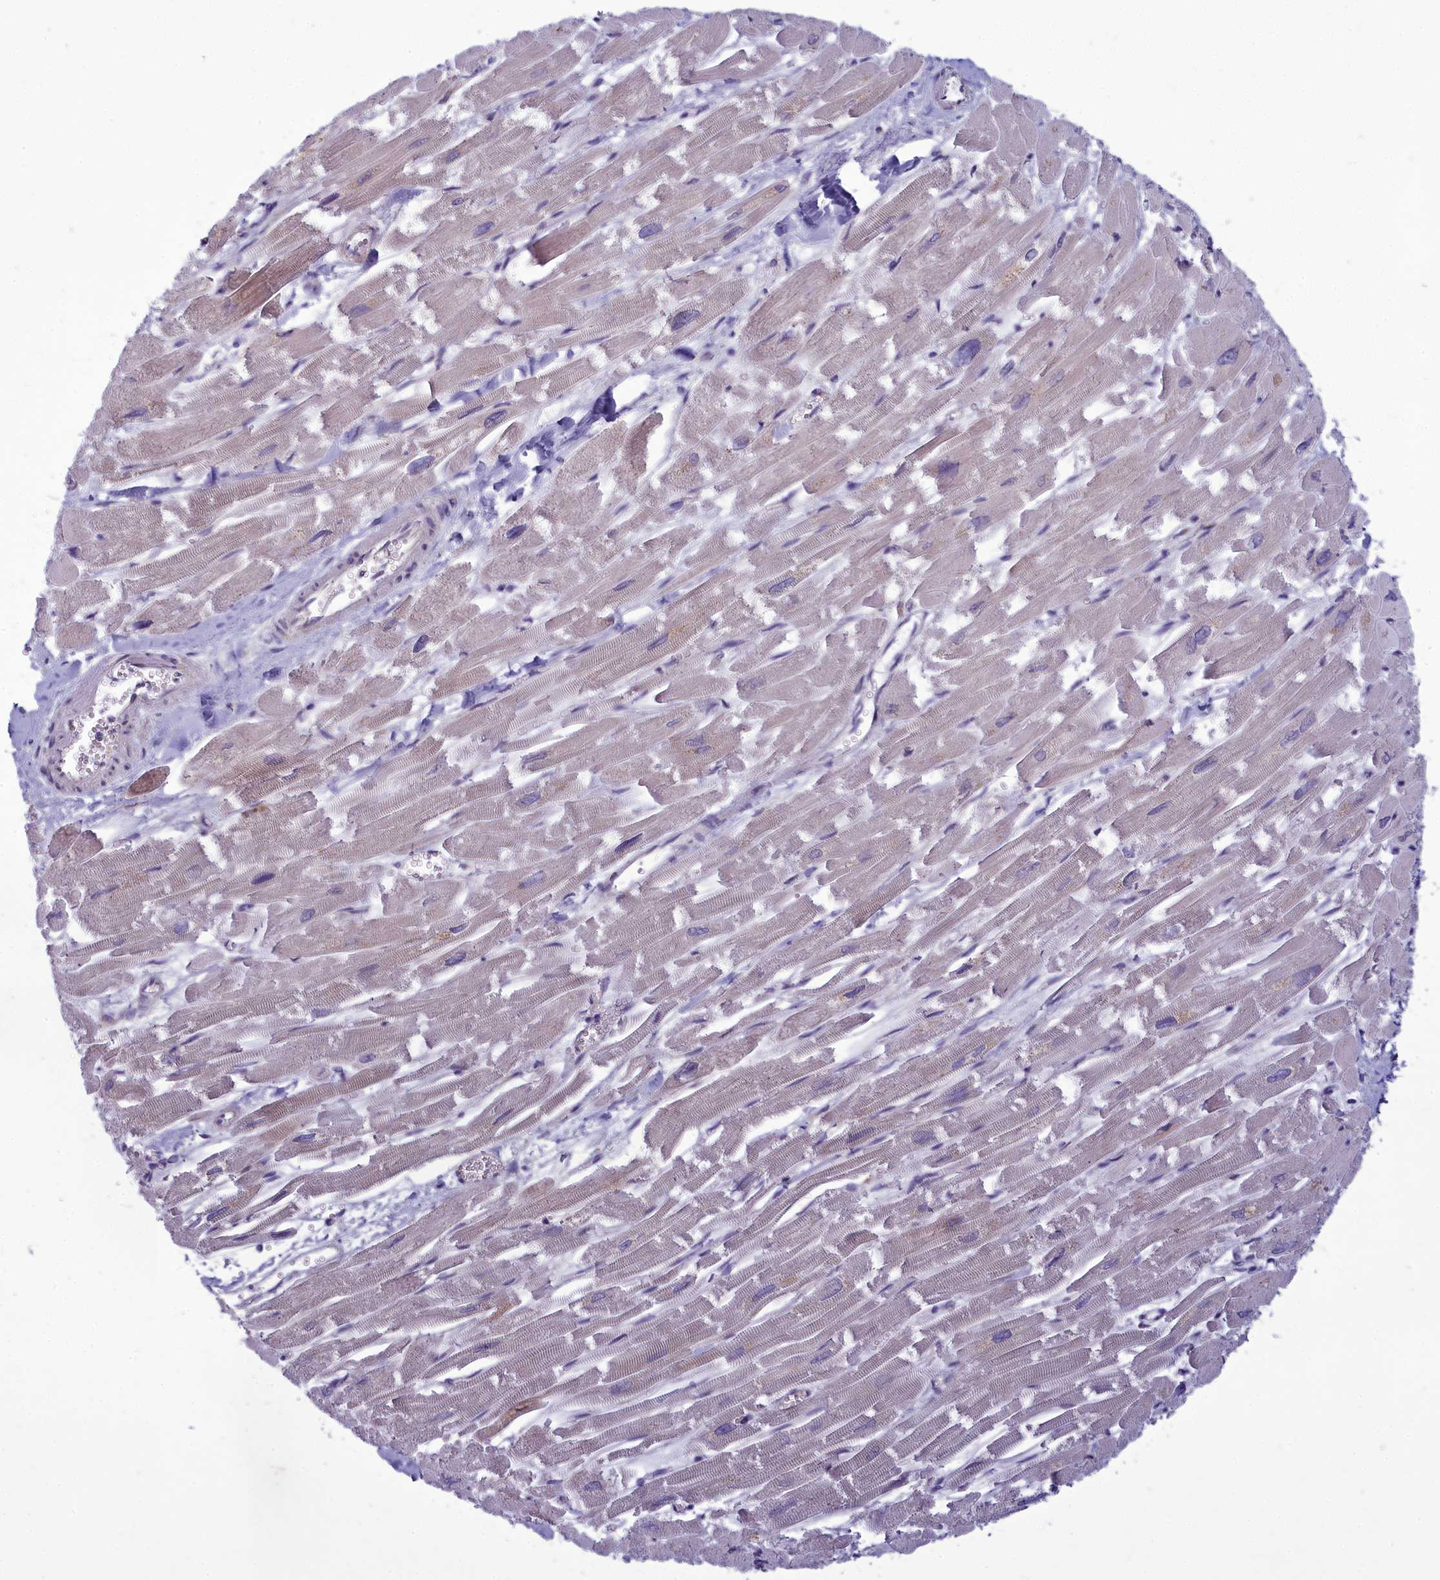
{"staining": {"intensity": "weak", "quantity": "<25%", "location": "cytoplasmic/membranous"}, "tissue": "heart muscle", "cell_type": "Cardiomyocytes", "image_type": "normal", "snomed": [{"axis": "morphology", "description": "Normal tissue, NOS"}, {"axis": "topography", "description": "Heart"}], "caption": "Human heart muscle stained for a protein using immunohistochemistry demonstrates no positivity in cardiomyocytes.", "gene": "CENATAC", "patient": {"sex": "male", "age": 54}}